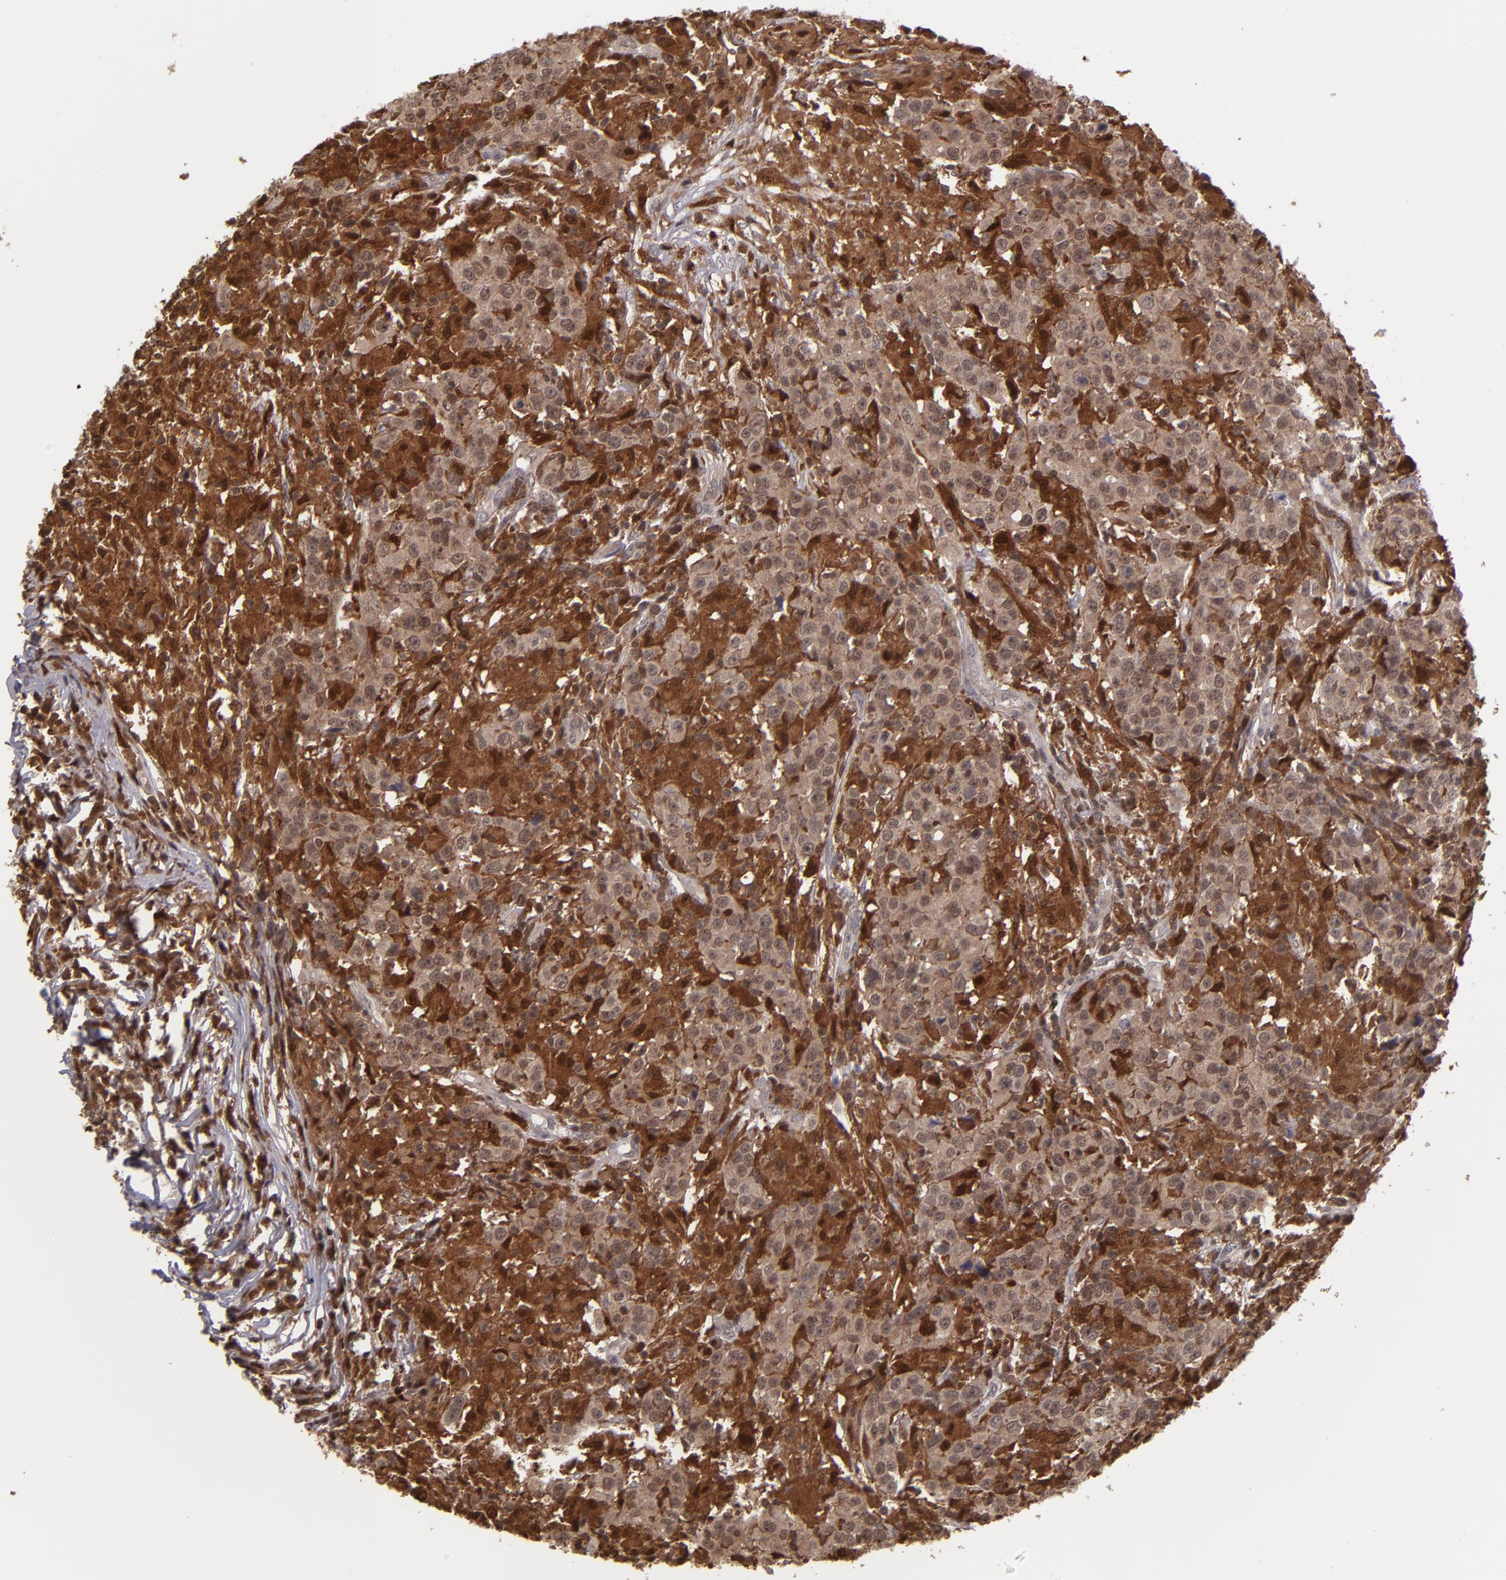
{"staining": {"intensity": "moderate", "quantity": ">75%", "location": "cytoplasmic/membranous,nuclear"}, "tissue": "head and neck cancer", "cell_type": "Tumor cells", "image_type": "cancer", "snomed": [{"axis": "morphology", "description": "Adenocarcinoma, NOS"}, {"axis": "topography", "description": "Salivary gland"}, {"axis": "topography", "description": "Head-Neck"}], "caption": "Immunohistochemical staining of head and neck cancer (adenocarcinoma) demonstrates medium levels of moderate cytoplasmic/membranous and nuclear protein expression in about >75% of tumor cells.", "gene": "GRB2", "patient": {"sex": "female", "age": 65}}